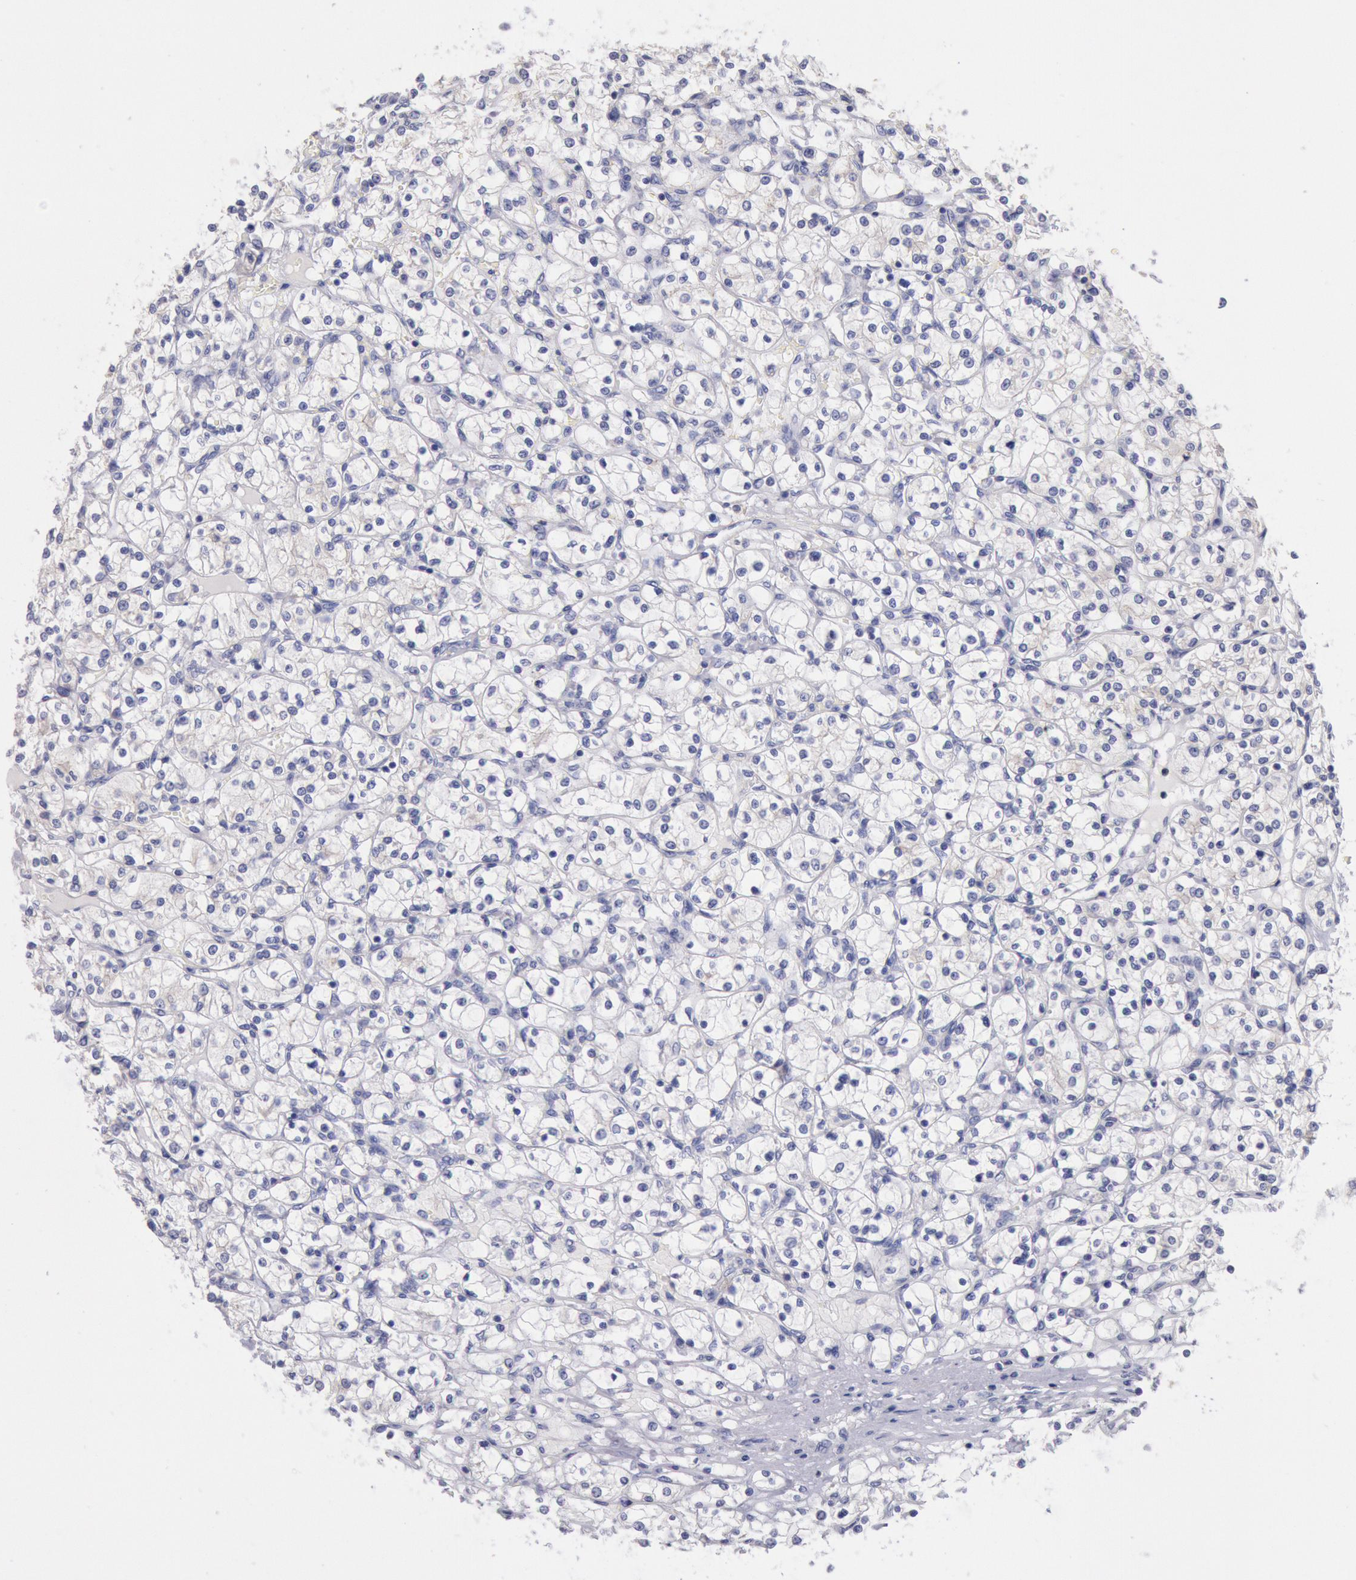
{"staining": {"intensity": "negative", "quantity": "none", "location": "none"}, "tissue": "renal cancer", "cell_type": "Tumor cells", "image_type": "cancer", "snomed": [{"axis": "morphology", "description": "Adenocarcinoma, NOS"}, {"axis": "topography", "description": "Kidney"}], "caption": "This is a micrograph of IHC staining of renal cancer (adenocarcinoma), which shows no expression in tumor cells.", "gene": "GAL3ST1", "patient": {"sex": "male", "age": 61}}